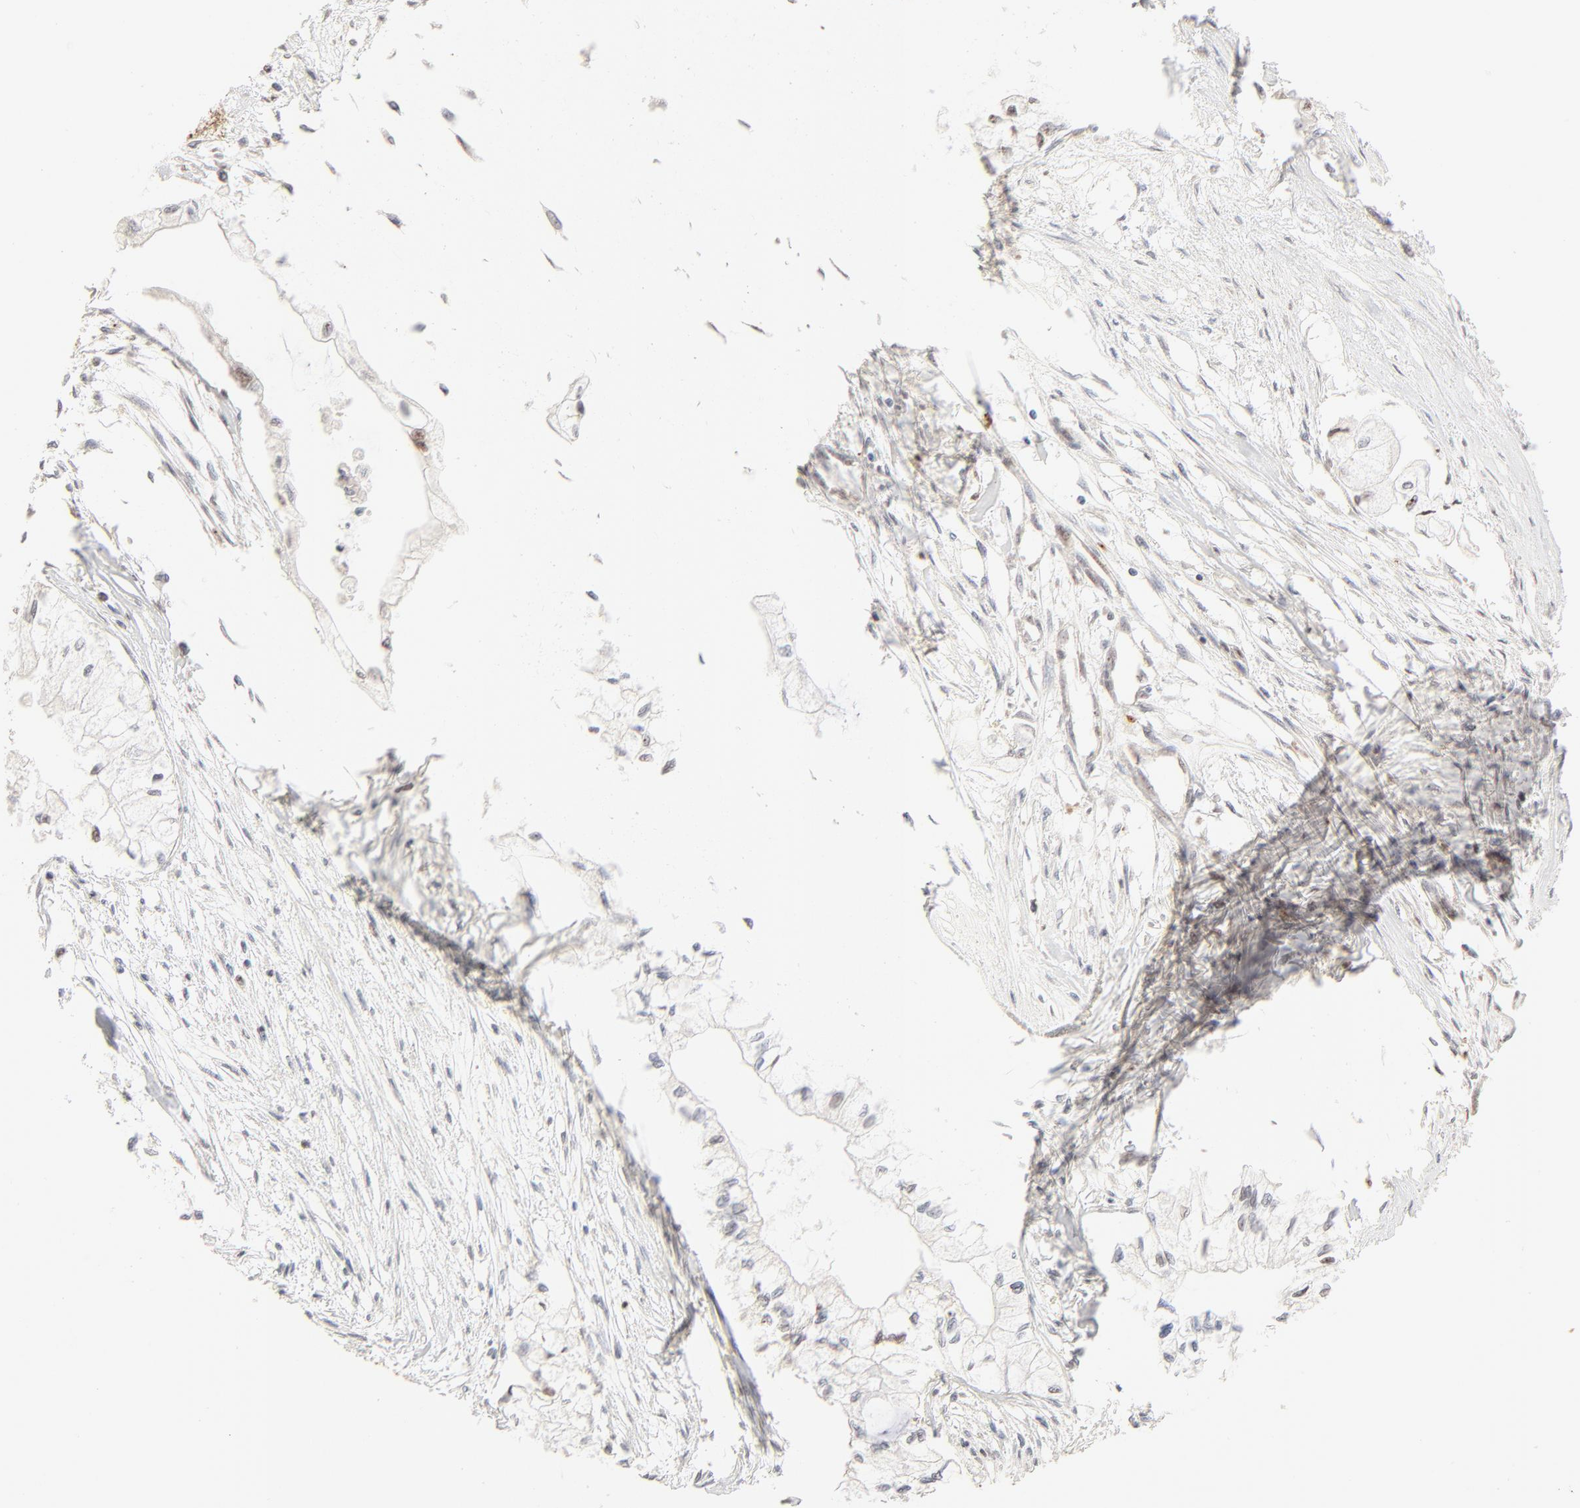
{"staining": {"intensity": "weak", "quantity": "<25%", "location": "nuclear"}, "tissue": "pancreatic cancer", "cell_type": "Tumor cells", "image_type": "cancer", "snomed": [{"axis": "morphology", "description": "Adenocarcinoma, NOS"}, {"axis": "topography", "description": "Pancreas"}], "caption": "Pancreatic cancer (adenocarcinoma) stained for a protein using immunohistochemistry demonstrates no expression tumor cells.", "gene": "FAM50A", "patient": {"sex": "male", "age": 79}}